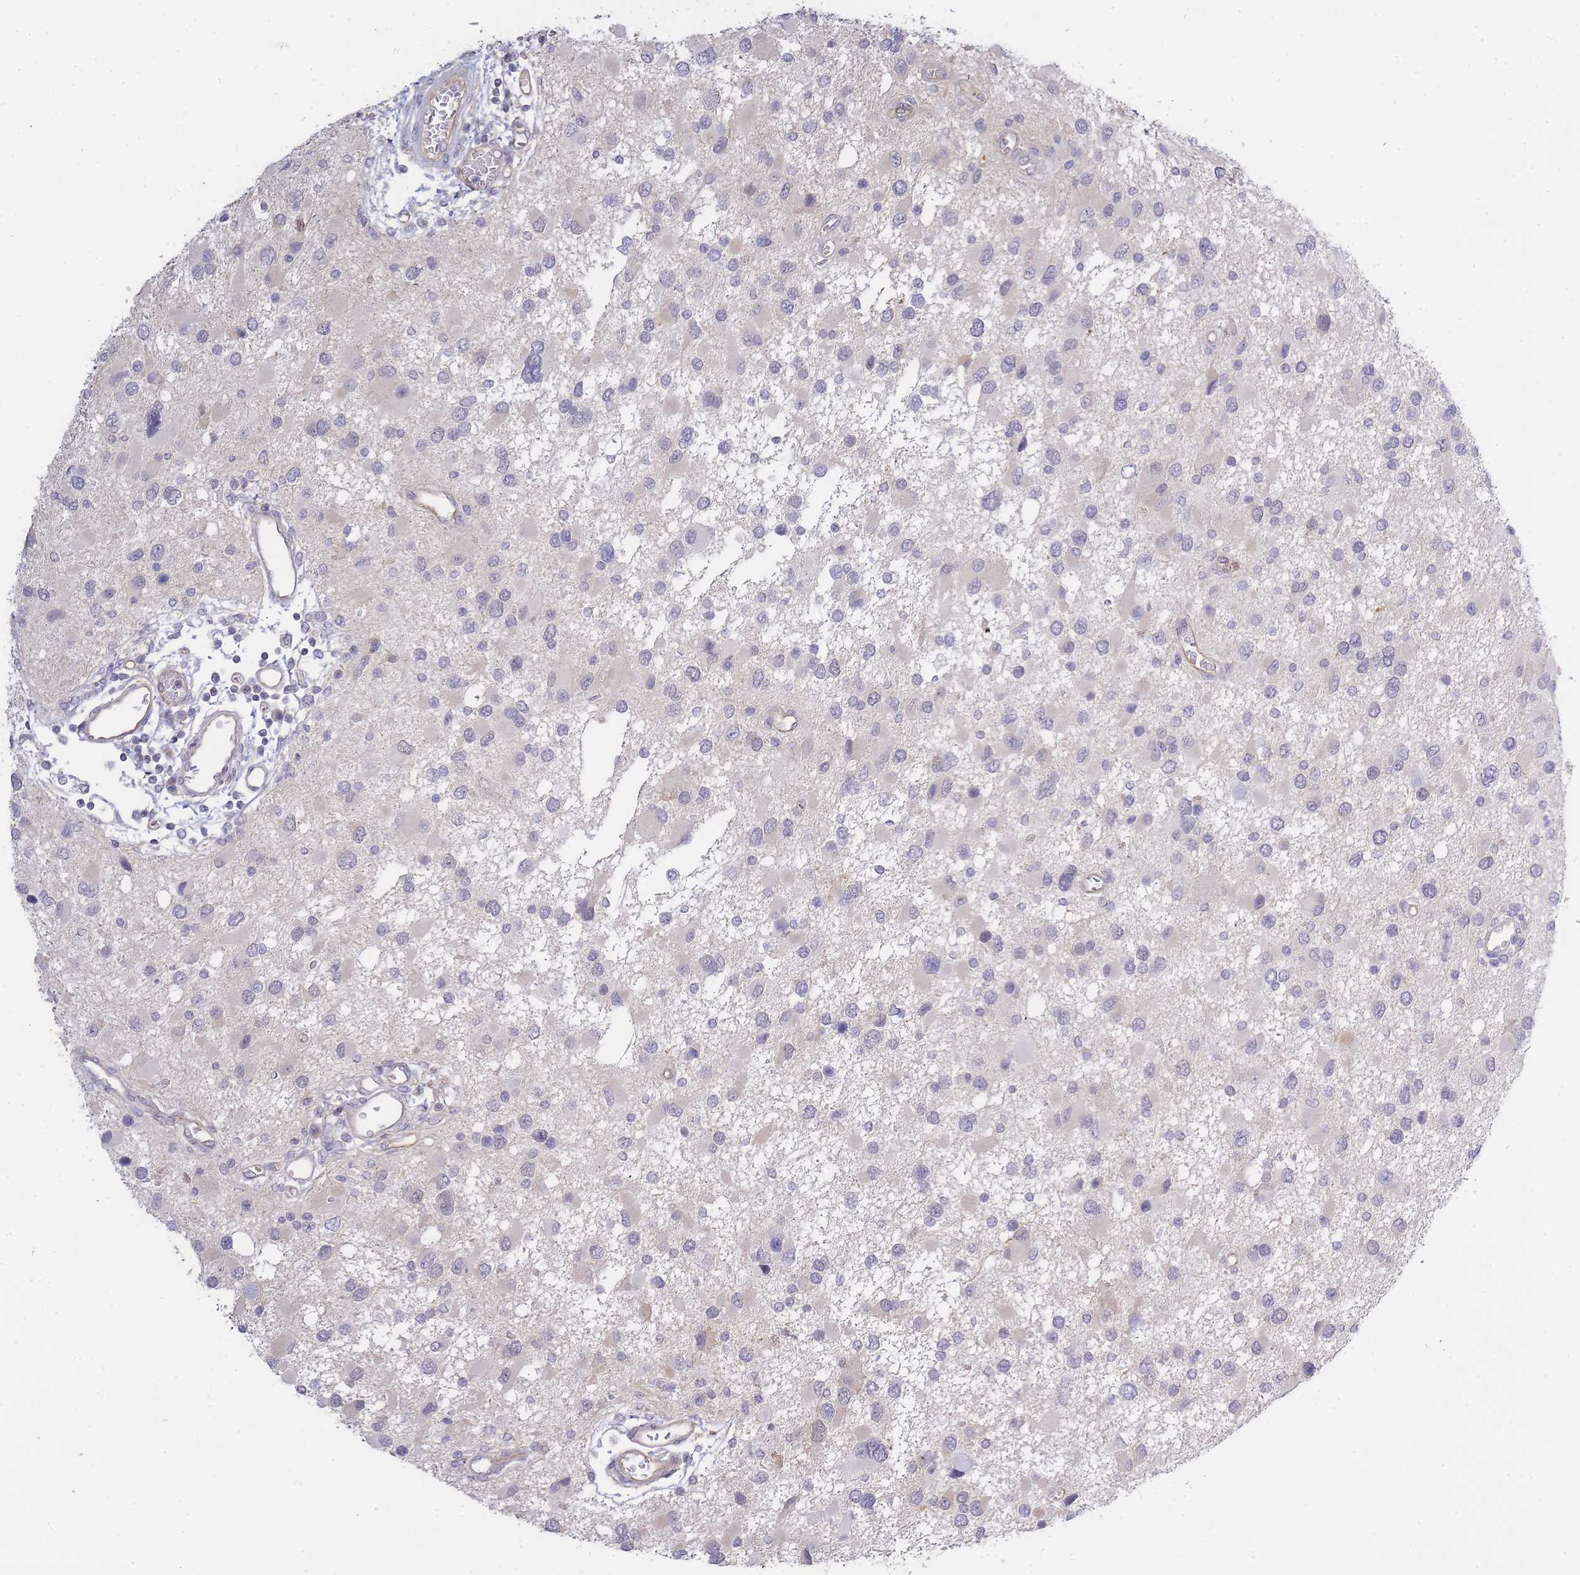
{"staining": {"intensity": "negative", "quantity": "none", "location": "none"}, "tissue": "glioma", "cell_type": "Tumor cells", "image_type": "cancer", "snomed": [{"axis": "morphology", "description": "Glioma, malignant, High grade"}, {"axis": "topography", "description": "Brain"}], "caption": "Immunohistochemistry of human glioma displays no staining in tumor cells.", "gene": "C19orf25", "patient": {"sex": "male", "age": 53}}